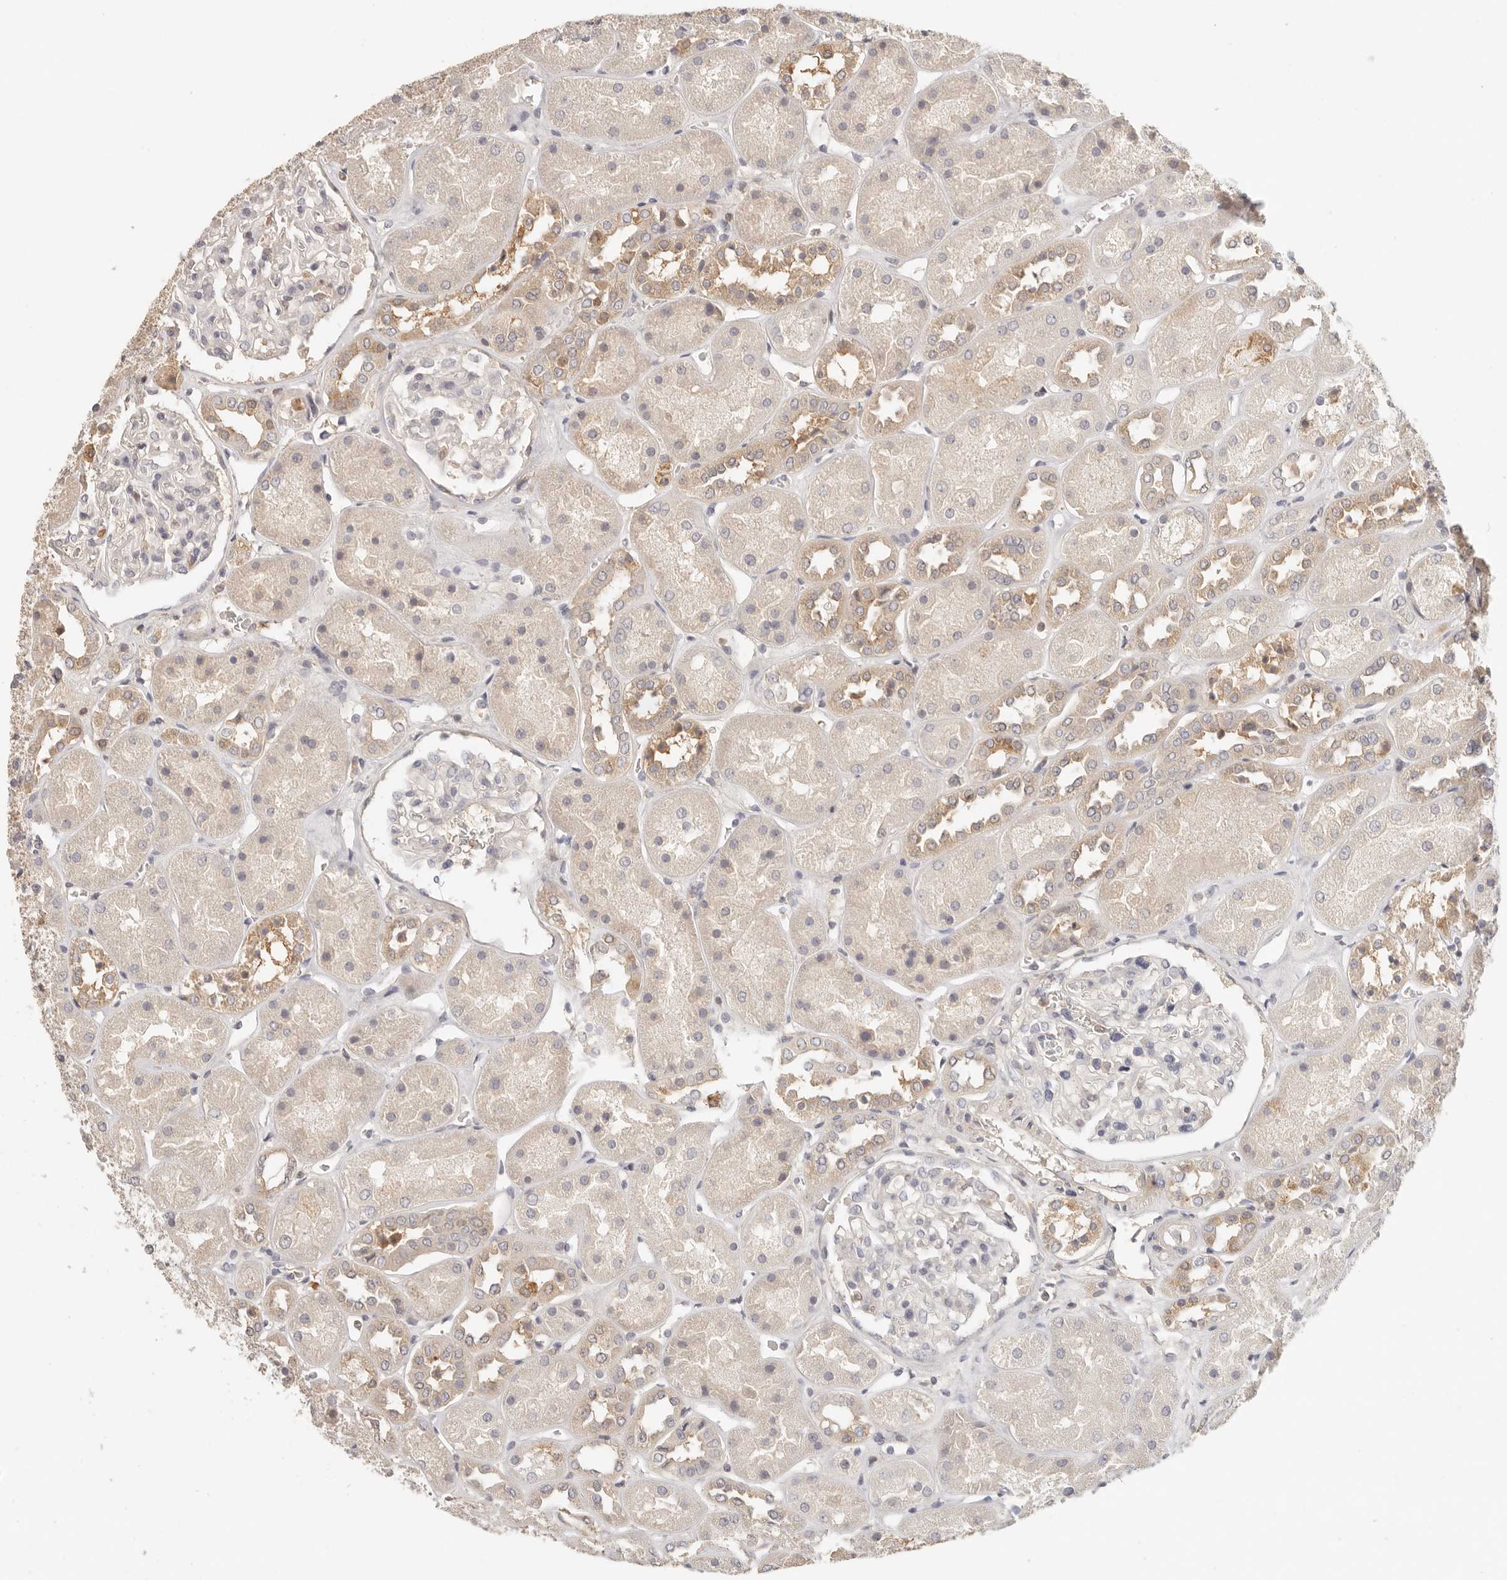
{"staining": {"intensity": "negative", "quantity": "none", "location": "none"}, "tissue": "kidney", "cell_type": "Cells in glomeruli", "image_type": "normal", "snomed": [{"axis": "morphology", "description": "Normal tissue, NOS"}, {"axis": "topography", "description": "Kidney"}], "caption": "A high-resolution histopathology image shows immunohistochemistry (IHC) staining of unremarkable kidney, which displays no significant staining in cells in glomeruli. (DAB (3,3'-diaminobenzidine) IHC with hematoxylin counter stain).", "gene": "CSK", "patient": {"sex": "male", "age": 70}}